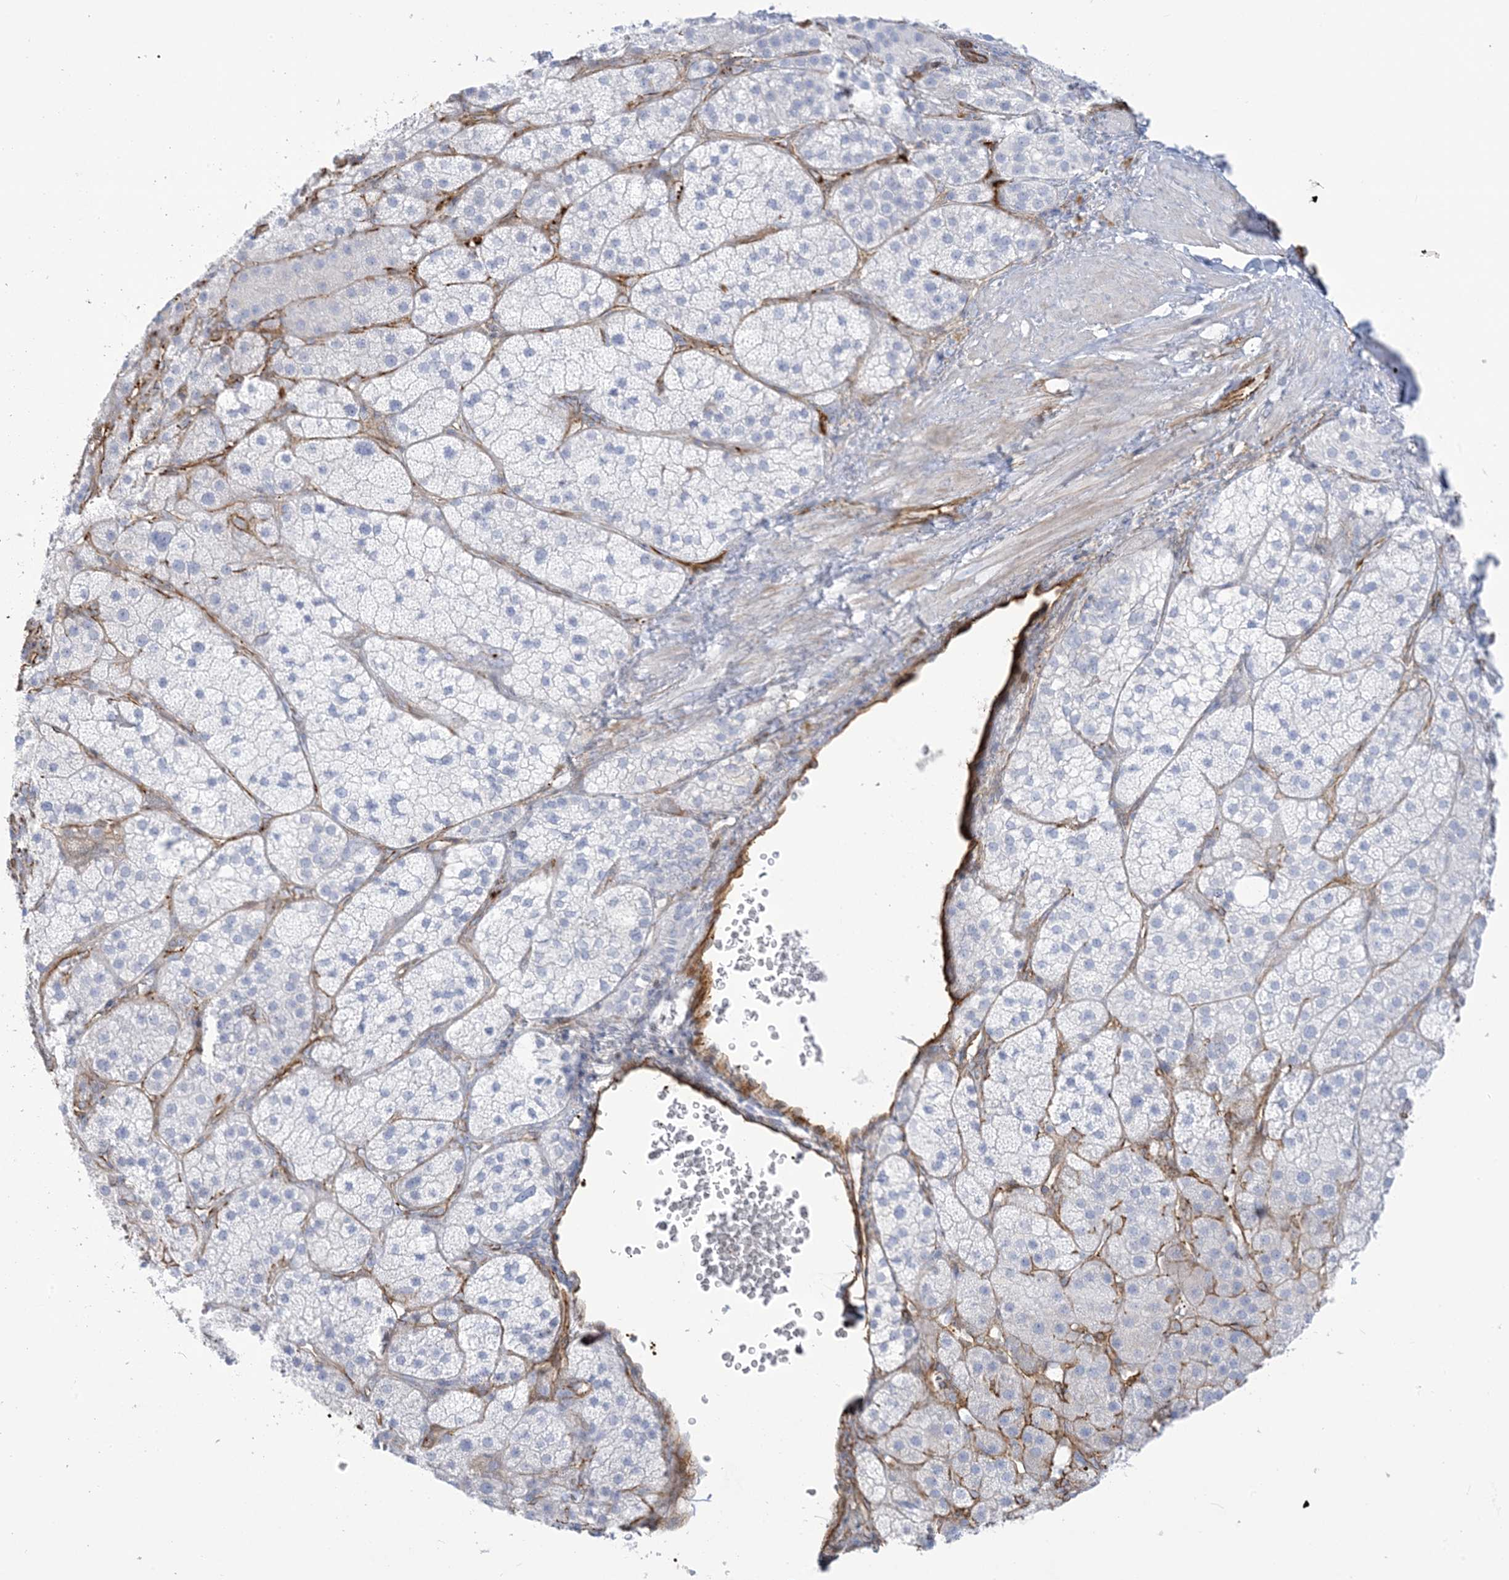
{"staining": {"intensity": "weak", "quantity": "<25%", "location": "cytoplasmic/membranous"}, "tissue": "adrenal gland", "cell_type": "Glandular cells", "image_type": "normal", "snomed": [{"axis": "morphology", "description": "Normal tissue, NOS"}, {"axis": "topography", "description": "Adrenal gland"}], "caption": "DAB (3,3'-diaminobenzidine) immunohistochemical staining of benign adrenal gland displays no significant expression in glandular cells. Brightfield microscopy of immunohistochemistry stained with DAB (3,3'-diaminobenzidine) (brown) and hematoxylin (blue), captured at high magnification.", "gene": "B3GNT7", "patient": {"sex": "male", "age": 57}}